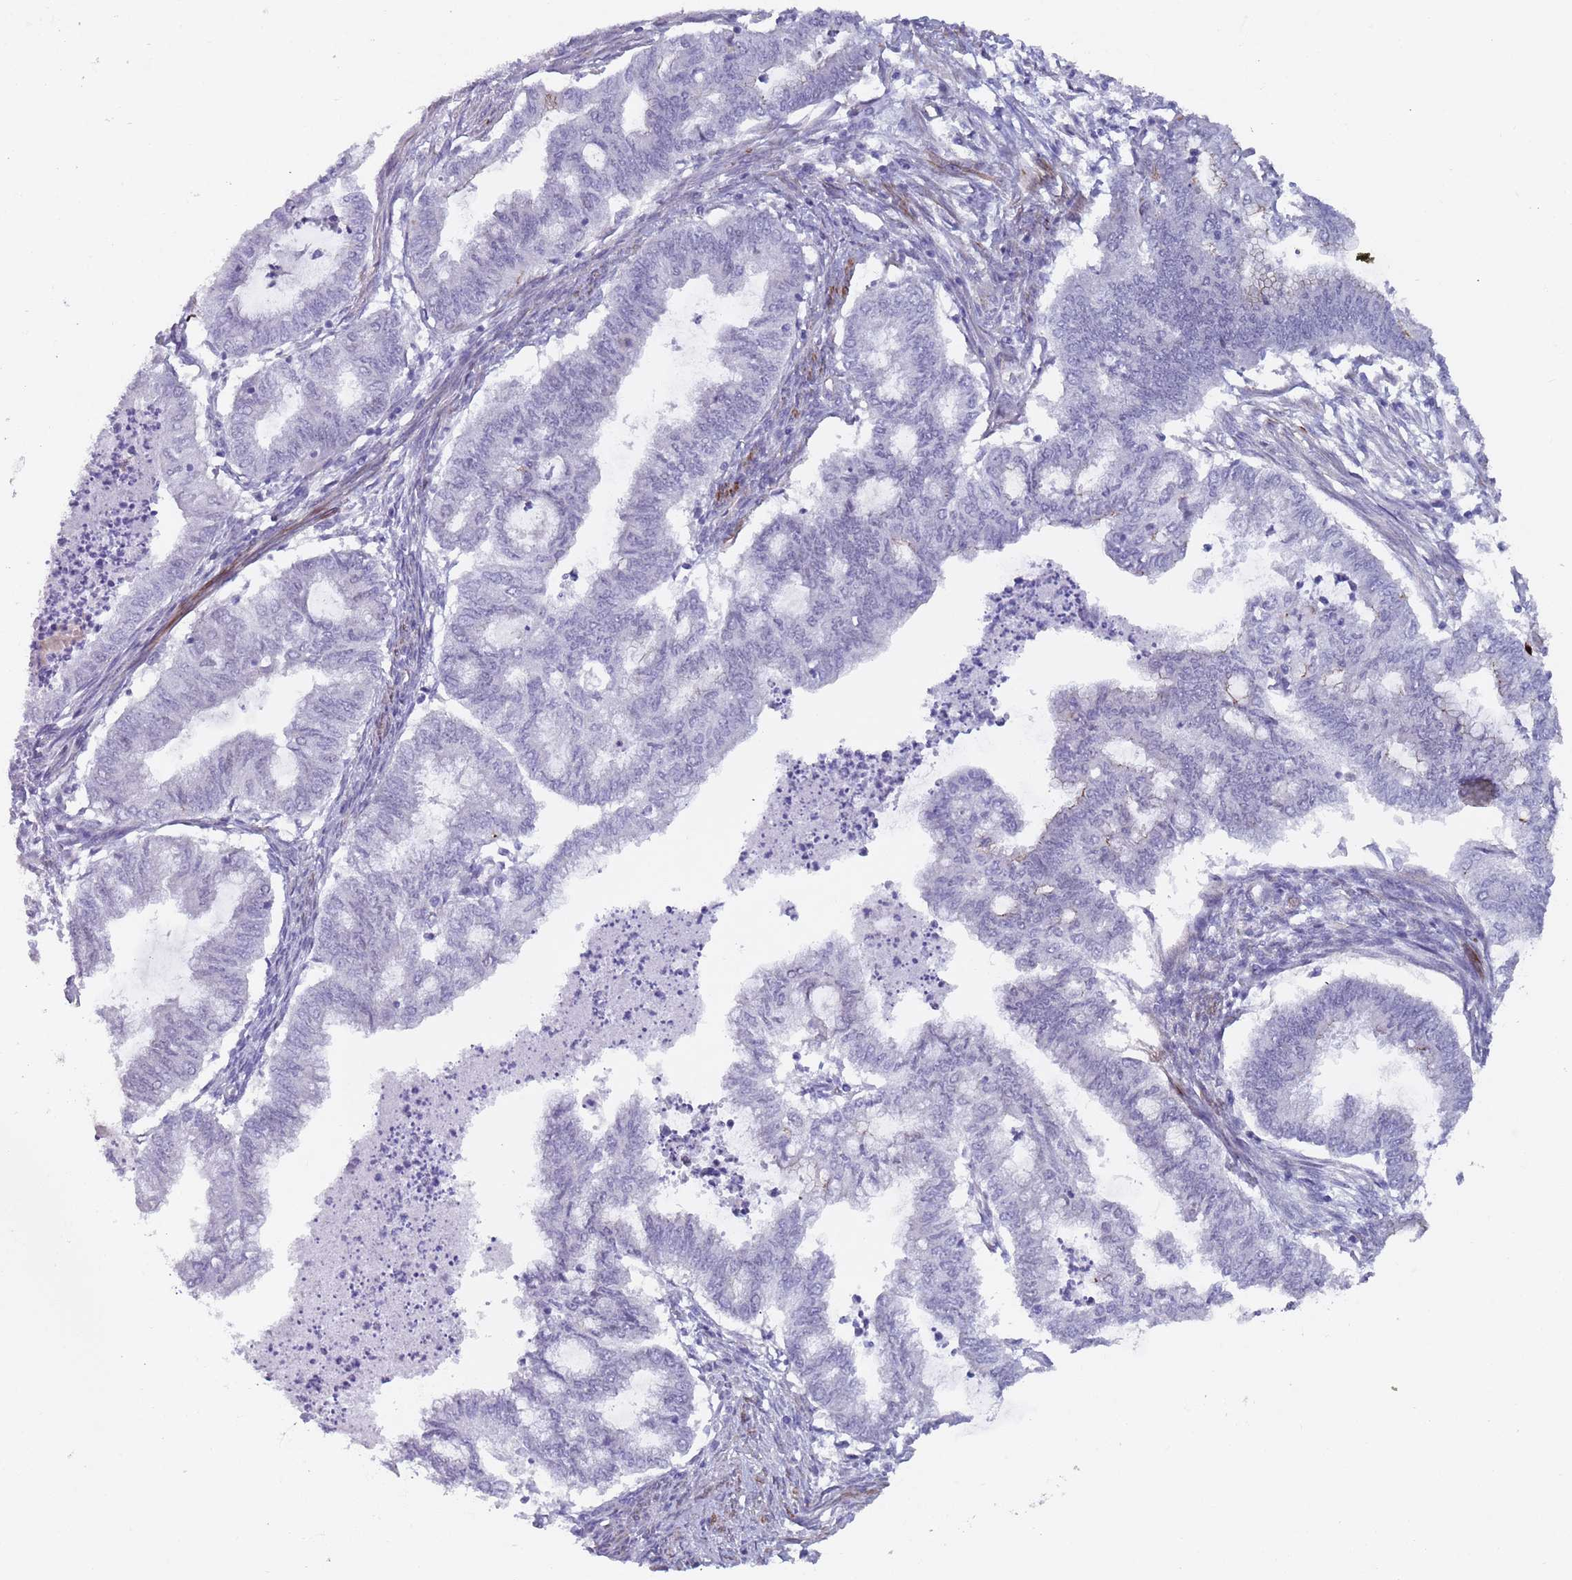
{"staining": {"intensity": "negative", "quantity": "none", "location": "none"}, "tissue": "endometrial cancer", "cell_type": "Tumor cells", "image_type": "cancer", "snomed": [{"axis": "morphology", "description": "Adenocarcinoma, NOS"}, {"axis": "topography", "description": "Endometrium"}], "caption": "IHC of human endometrial cancer (adenocarcinoma) reveals no staining in tumor cells.", "gene": "OR5A2", "patient": {"sex": "female", "age": 79}}